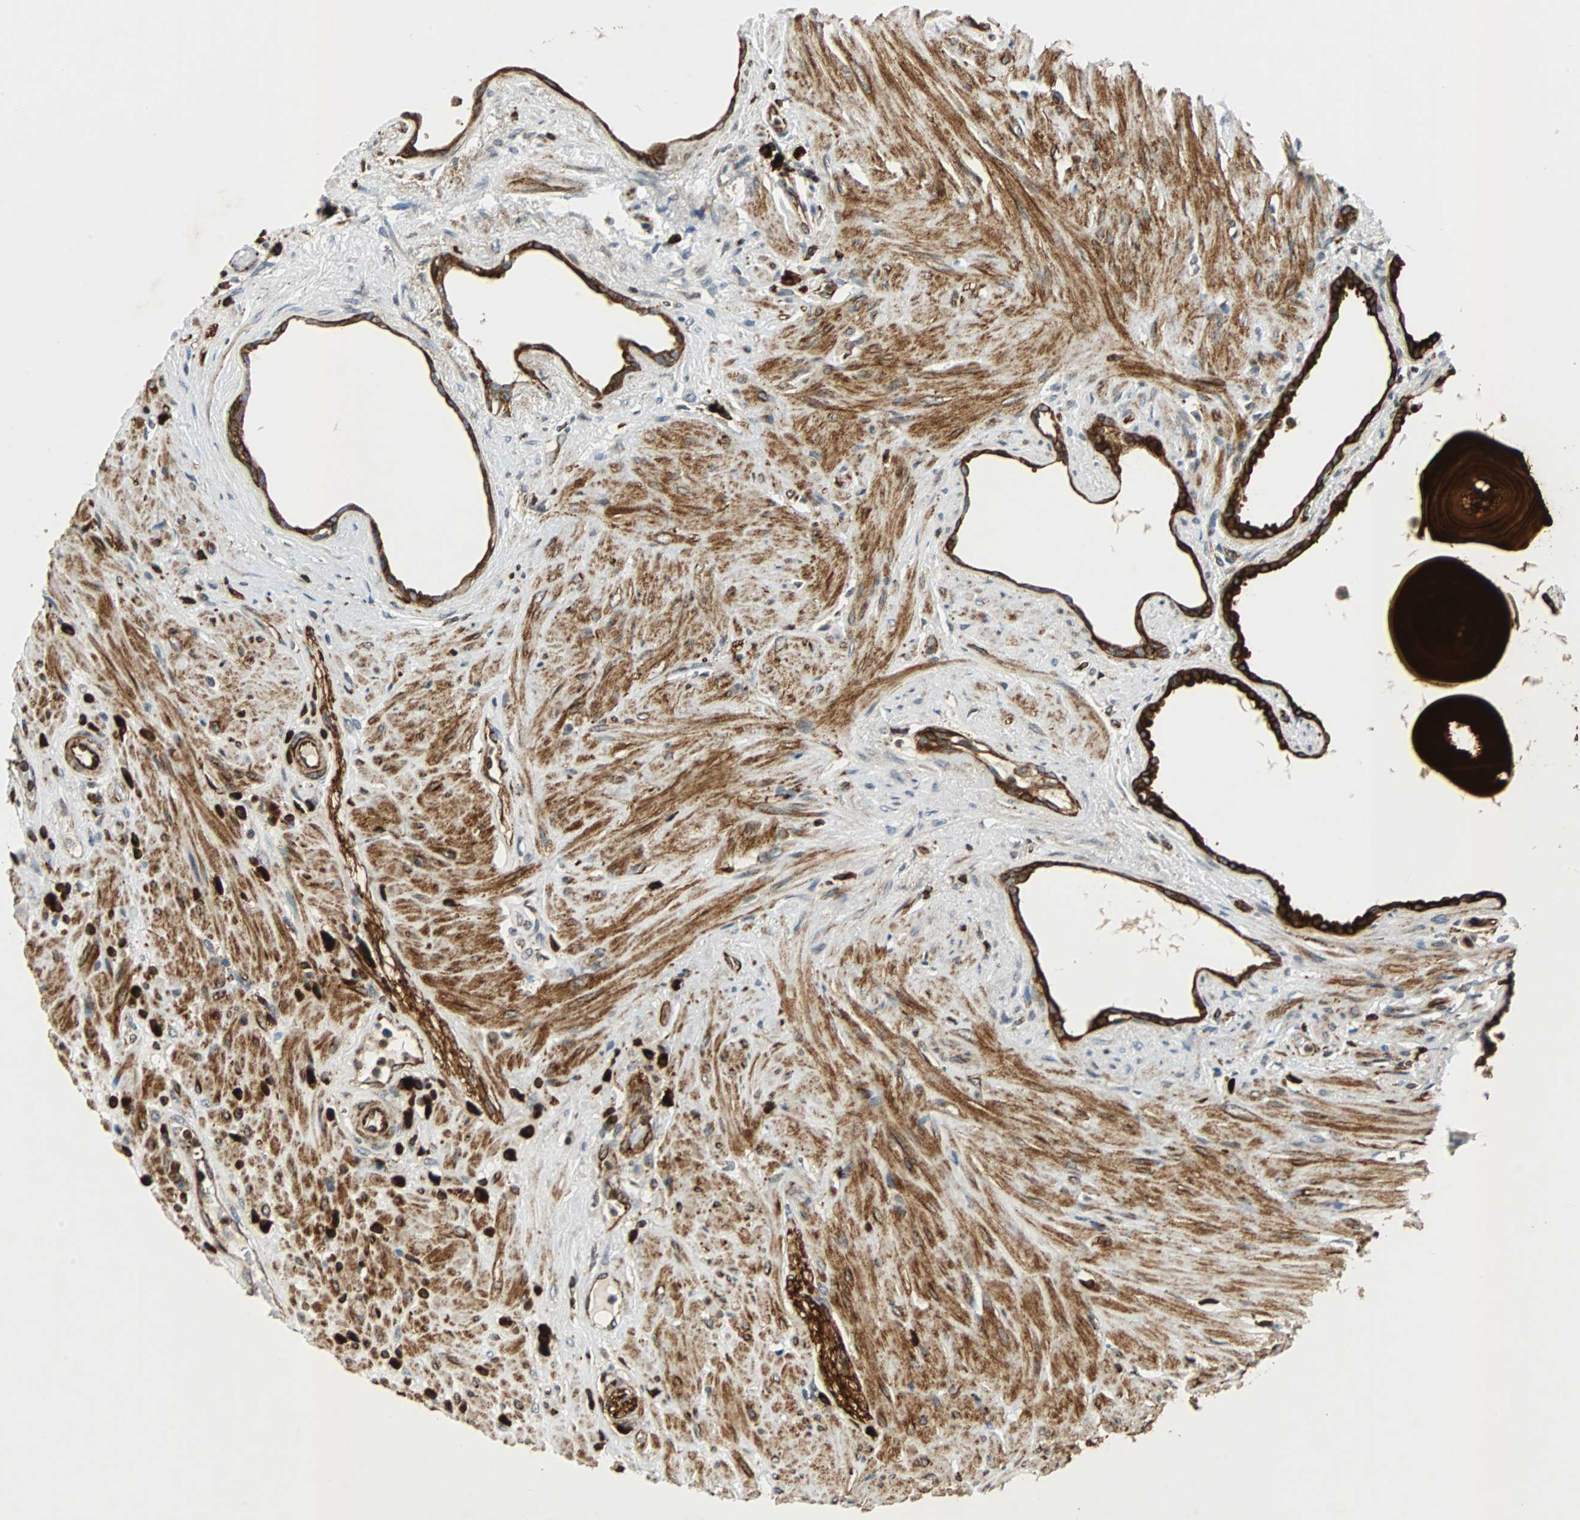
{"staining": {"intensity": "strong", "quantity": ">75%", "location": "cytoplasmic/membranous"}, "tissue": "seminal vesicle", "cell_type": "Glandular cells", "image_type": "normal", "snomed": [{"axis": "morphology", "description": "Normal tissue, NOS"}, {"axis": "topography", "description": "Seminal veicle"}], "caption": "Unremarkable seminal vesicle demonstrates strong cytoplasmic/membranous expression in approximately >75% of glandular cells, visualized by immunohistochemistry. Nuclei are stained in blue.", "gene": "TUBA4A", "patient": {"sex": "male", "age": 61}}